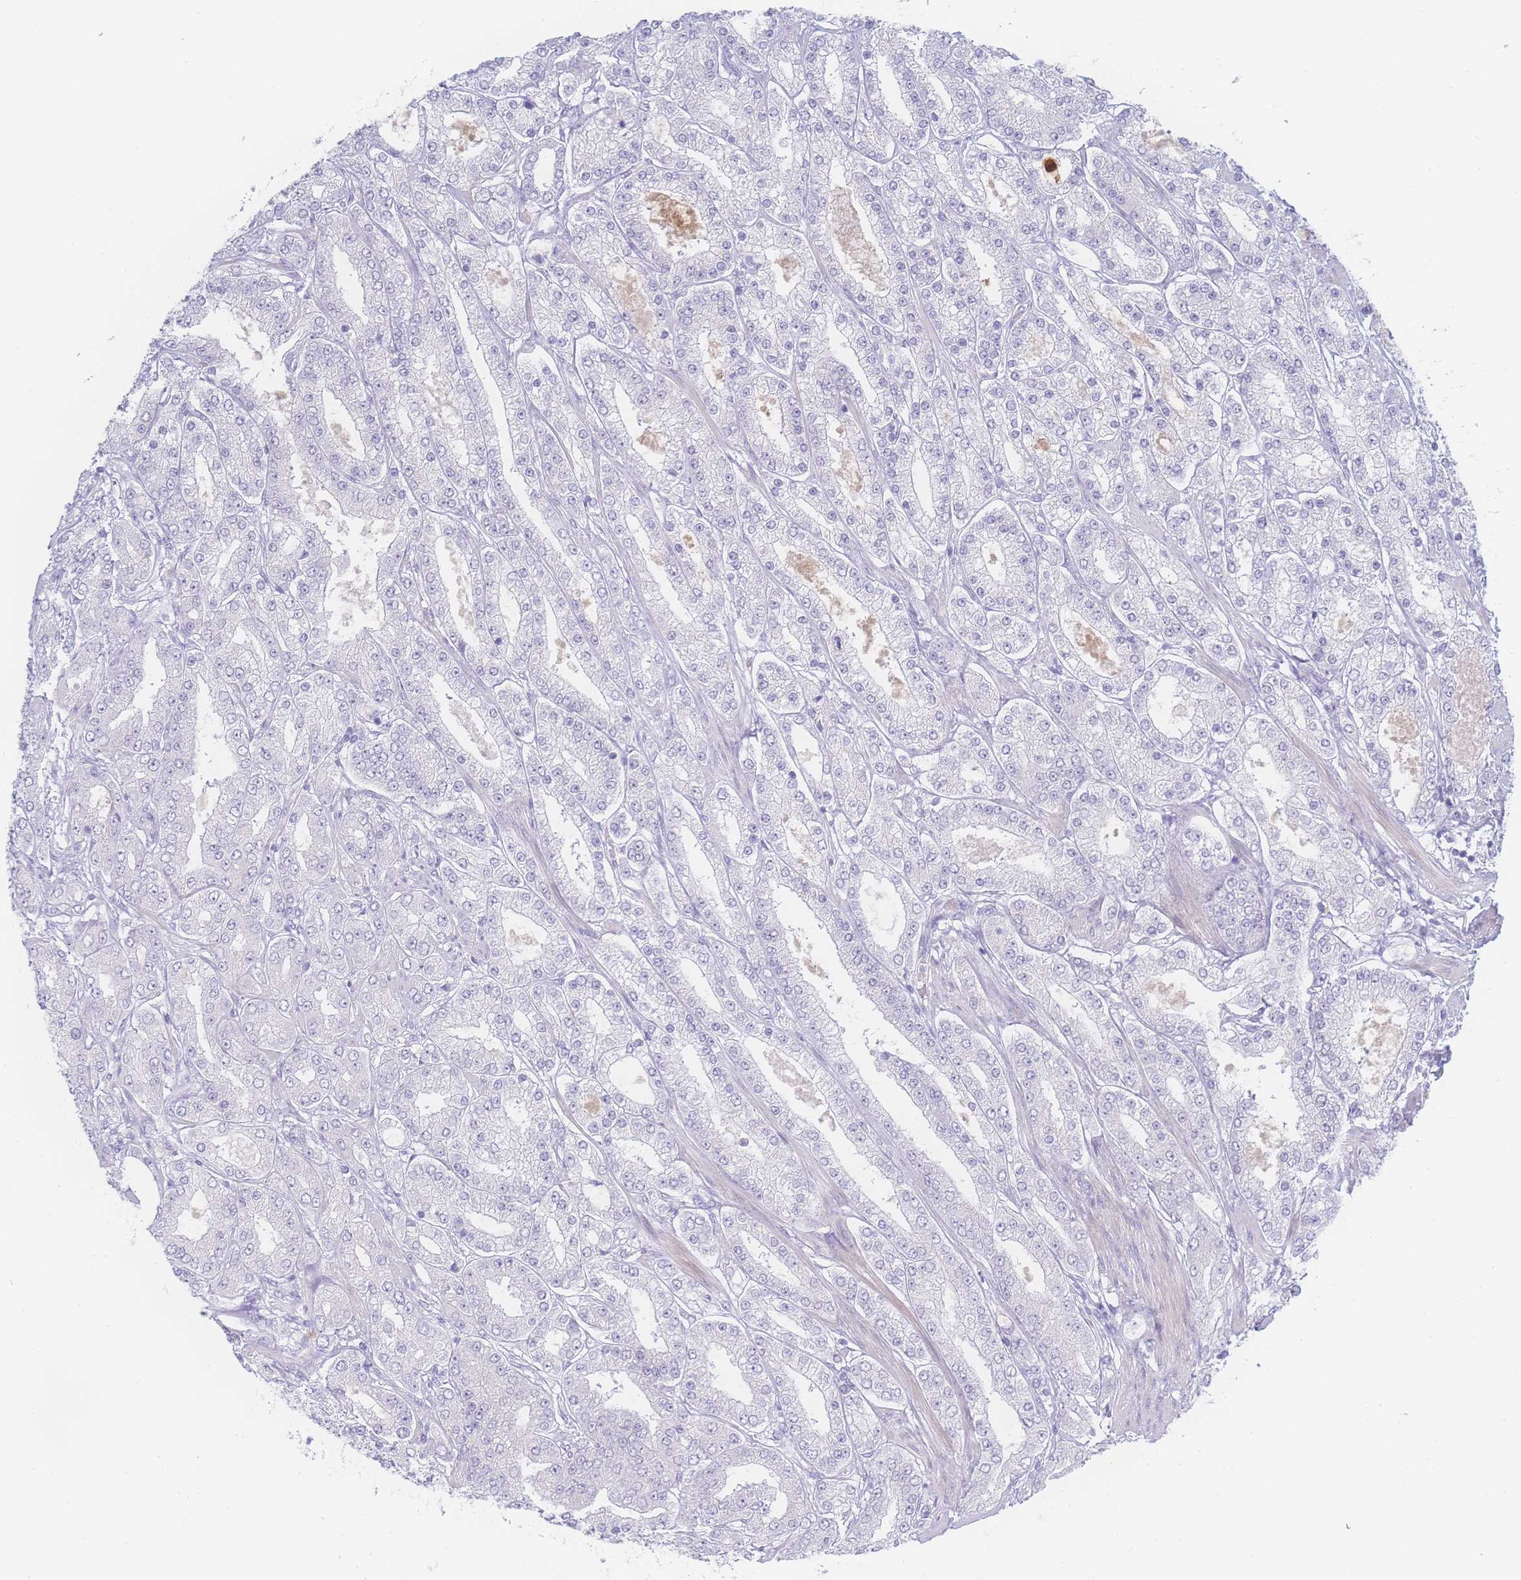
{"staining": {"intensity": "negative", "quantity": "none", "location": "none"}, "tissue": "prostate cancer", "cell_type": "Tumor cells", "image_type": "cancer", "snomed": [{"axis": "morphology", "description": "Adenocarcinoma, High grade"}, {"axis": "topography", "description": "Prostate"}], "caption": "Immunohistochemical staining of human prostate cancer reveals no significant expression in tumor cells.", "gene": "PRSS22", "patient": {"sex": "male", "age": 68}}